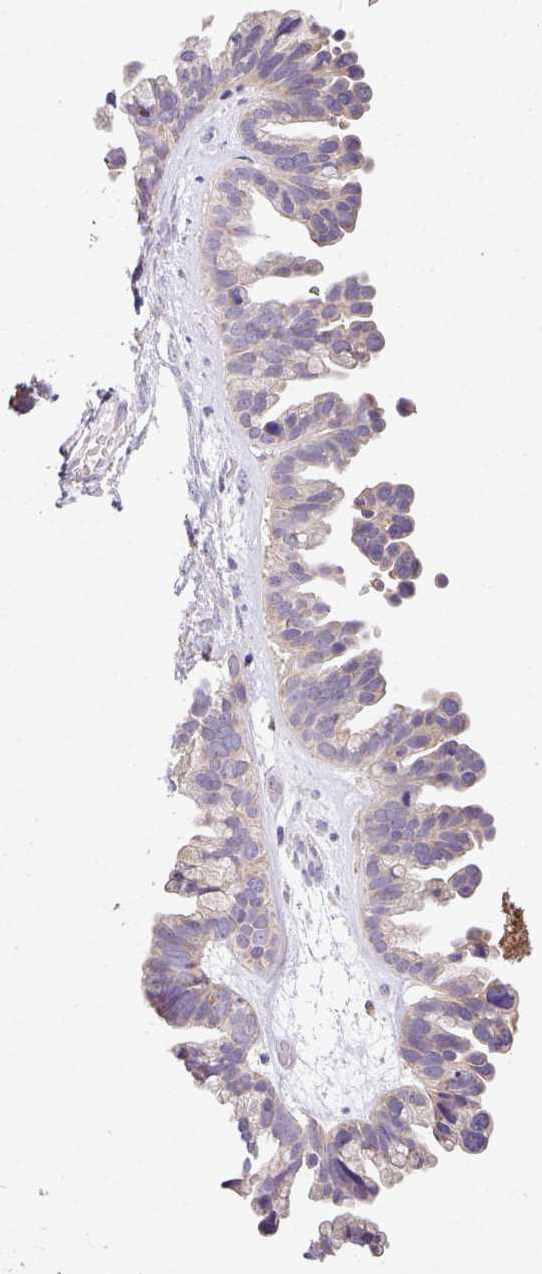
{"staining": {"intensity": "negative", "quantity": "none", "location": "none"}, "tissue": "ovarian cancer", "cell_type": "Tumor cells", "image_type": "cancer", "snomed": [{"axis": "morphology", "description": "Cystadenocarcinoma, serous, NOS"}, {"axis": "topography", "description": "Ovary"}], "caption": "The immunohistochemistry (IHC) image has no significant positivity in tumor cells of ovarian cancer tissue. (Brightfield microscopy of DAB (3,3'-diaminobenzidine) IHC at high magnification).", "gene": "LRRC9", "patient": {"sex": "female", "age": 56}}